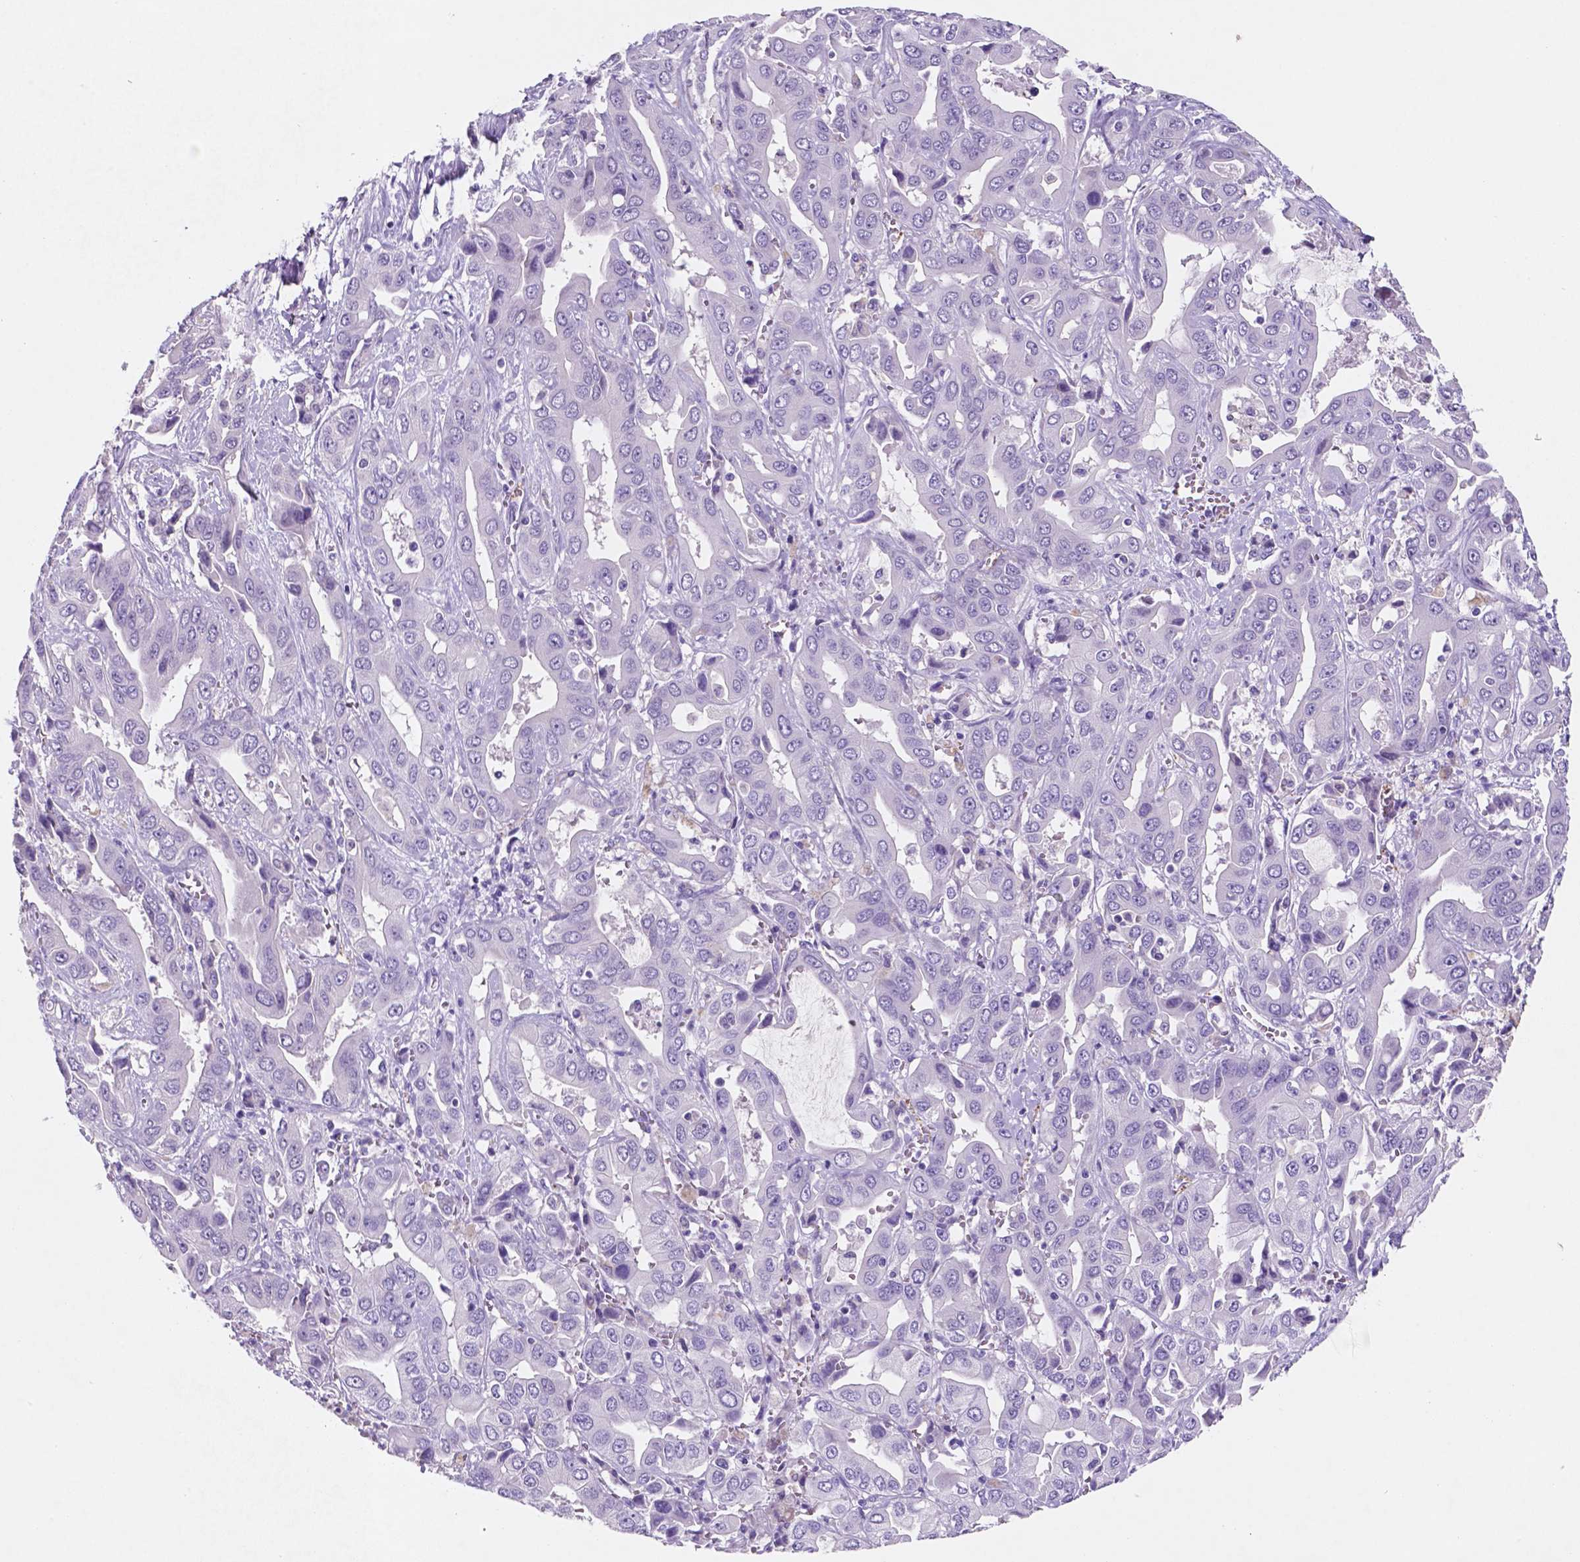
{"staining": {"intensity": "negative", "quantity": "none", "location": "none"}, "tissue": "liver cancer", "cell_type": "Tumor cells", "image_type": "cancer", "snomed": [{"axis": "morphology", "description": "Cholangiocarcinoma"}, {"axis": "topography", "description": "Liver"}], "caption": "A high-resolution photomicrograph shows IHC staining of liver cancer (cholangiocarcinoma), which exhibits no significant staining in tumor cells.", "gene": "EBLN2", "patient": {"sex": "female", "age": 52}}